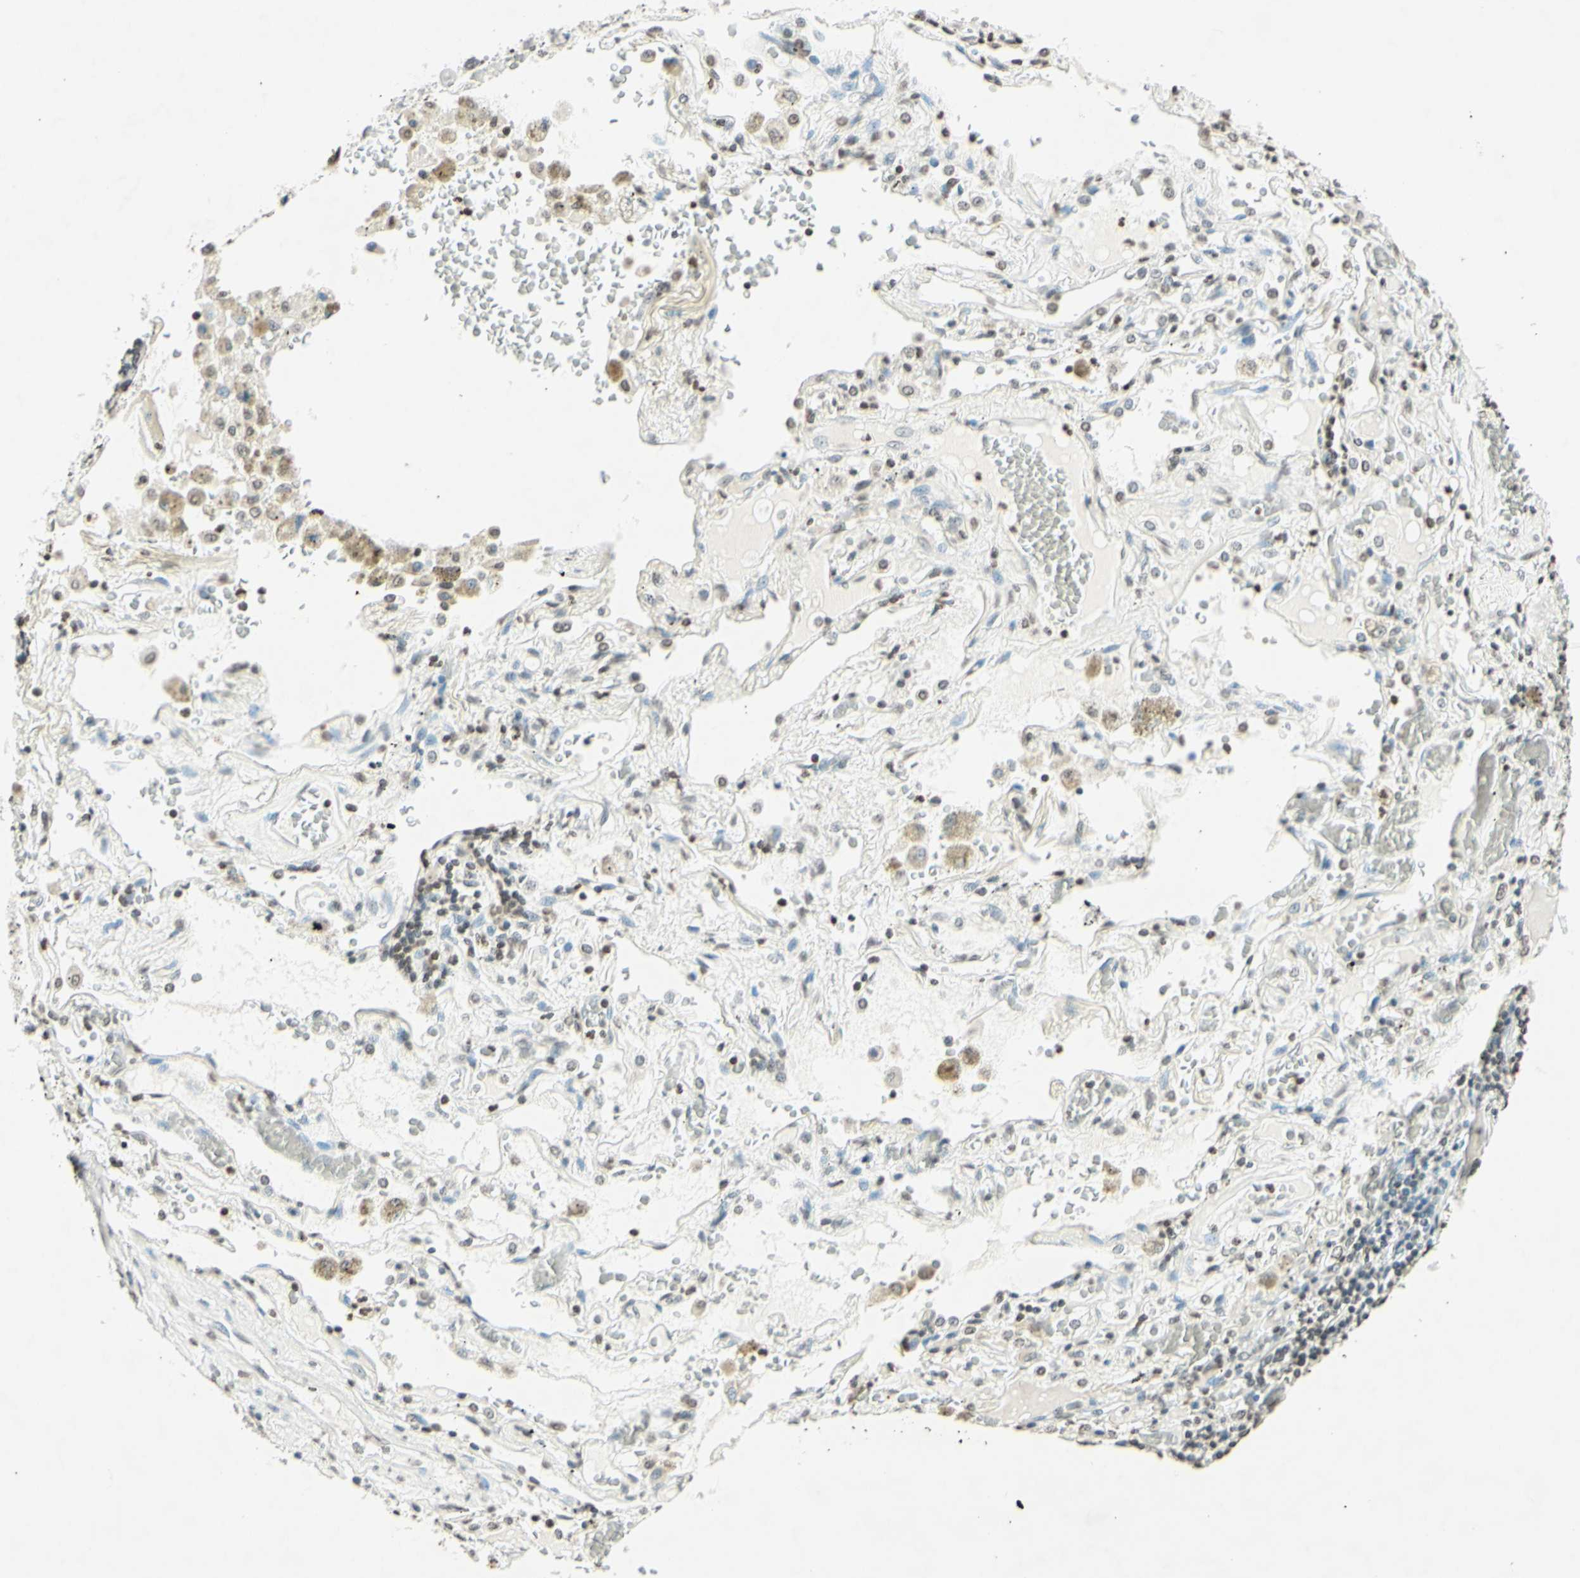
{"staining": {"intensity": "weak", "quantity": "<25%", "location": "nuclear"}, "tissue": "lung cancer", "cell_type": "Tumor cells", "image_type": "cancer", "snomed": [{"axis": "morphology", "description": "Squamous cell carcinoma, NOS"}, {"axis": "topography", "description": "Lung"}], "caption": "Tumor cells show no significant expression in squamous cell carcinoma (lung). (Brightfield microscopy of DAB IHC at high magnification).", "gene": "MSH2", "patient": {"sex": "male", "age": 57}}